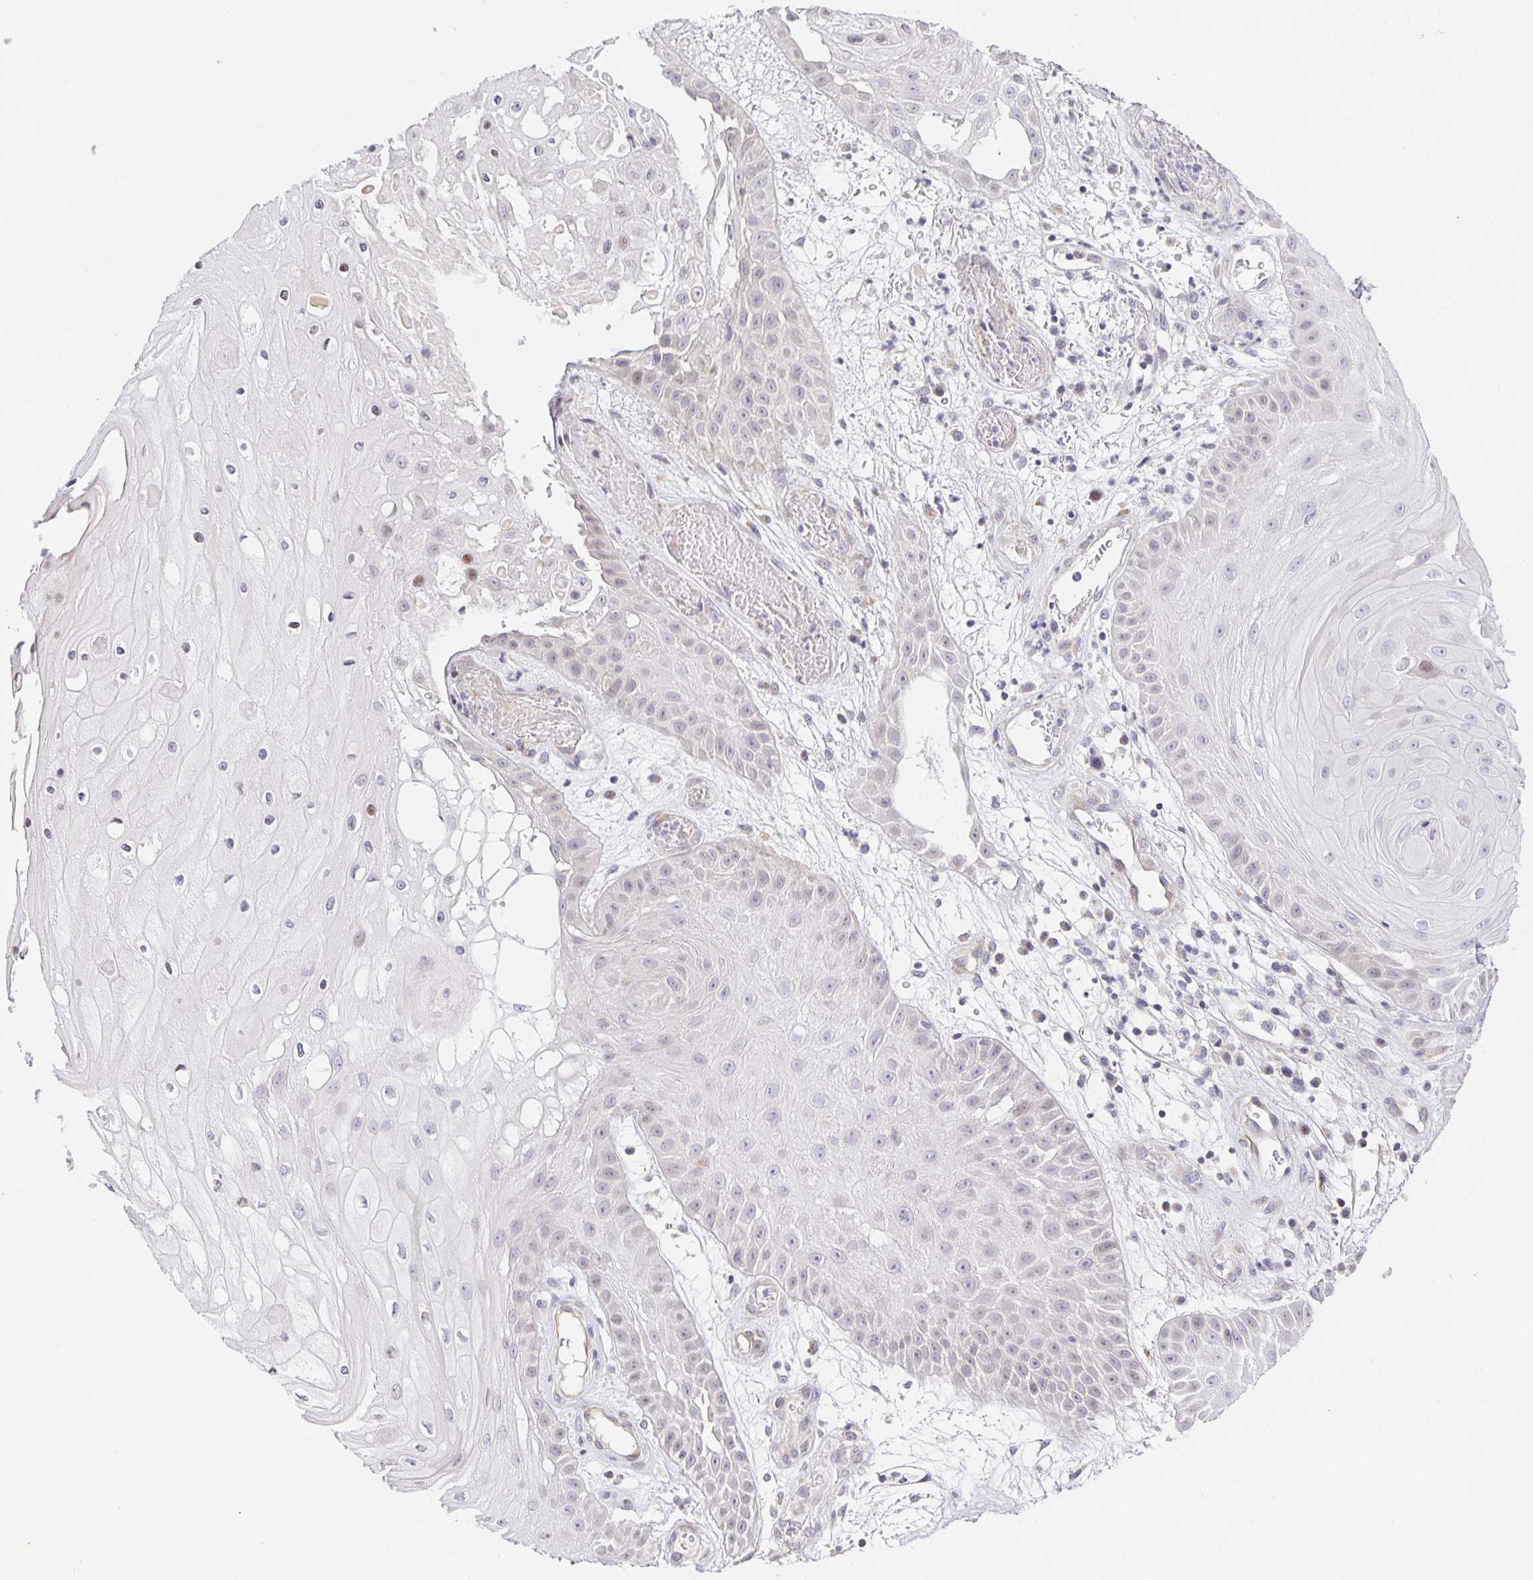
{"staining": {"intensity": "negative", "quantity": "none", "location": "none"}, "tissue": "skin cancer", "cell_type": "Tumor cells", "image_type": "cancer", "snomed": [{"axis": "morphology", "description": "Squamous cell carcinoma, NOS"}, {"axis": "topography", "description": "Skin"}], "caption": "An immunohistochemistry (IHC) micrograph of skin cancer (squamous cell carcinoma) is shown. There is no staining in tumor cells of skin cancer (squamous cell carcinoma). Nuclei are stained in blue.", "gene": "TJP3", "patient": {"sex": "male", "age": 70}}